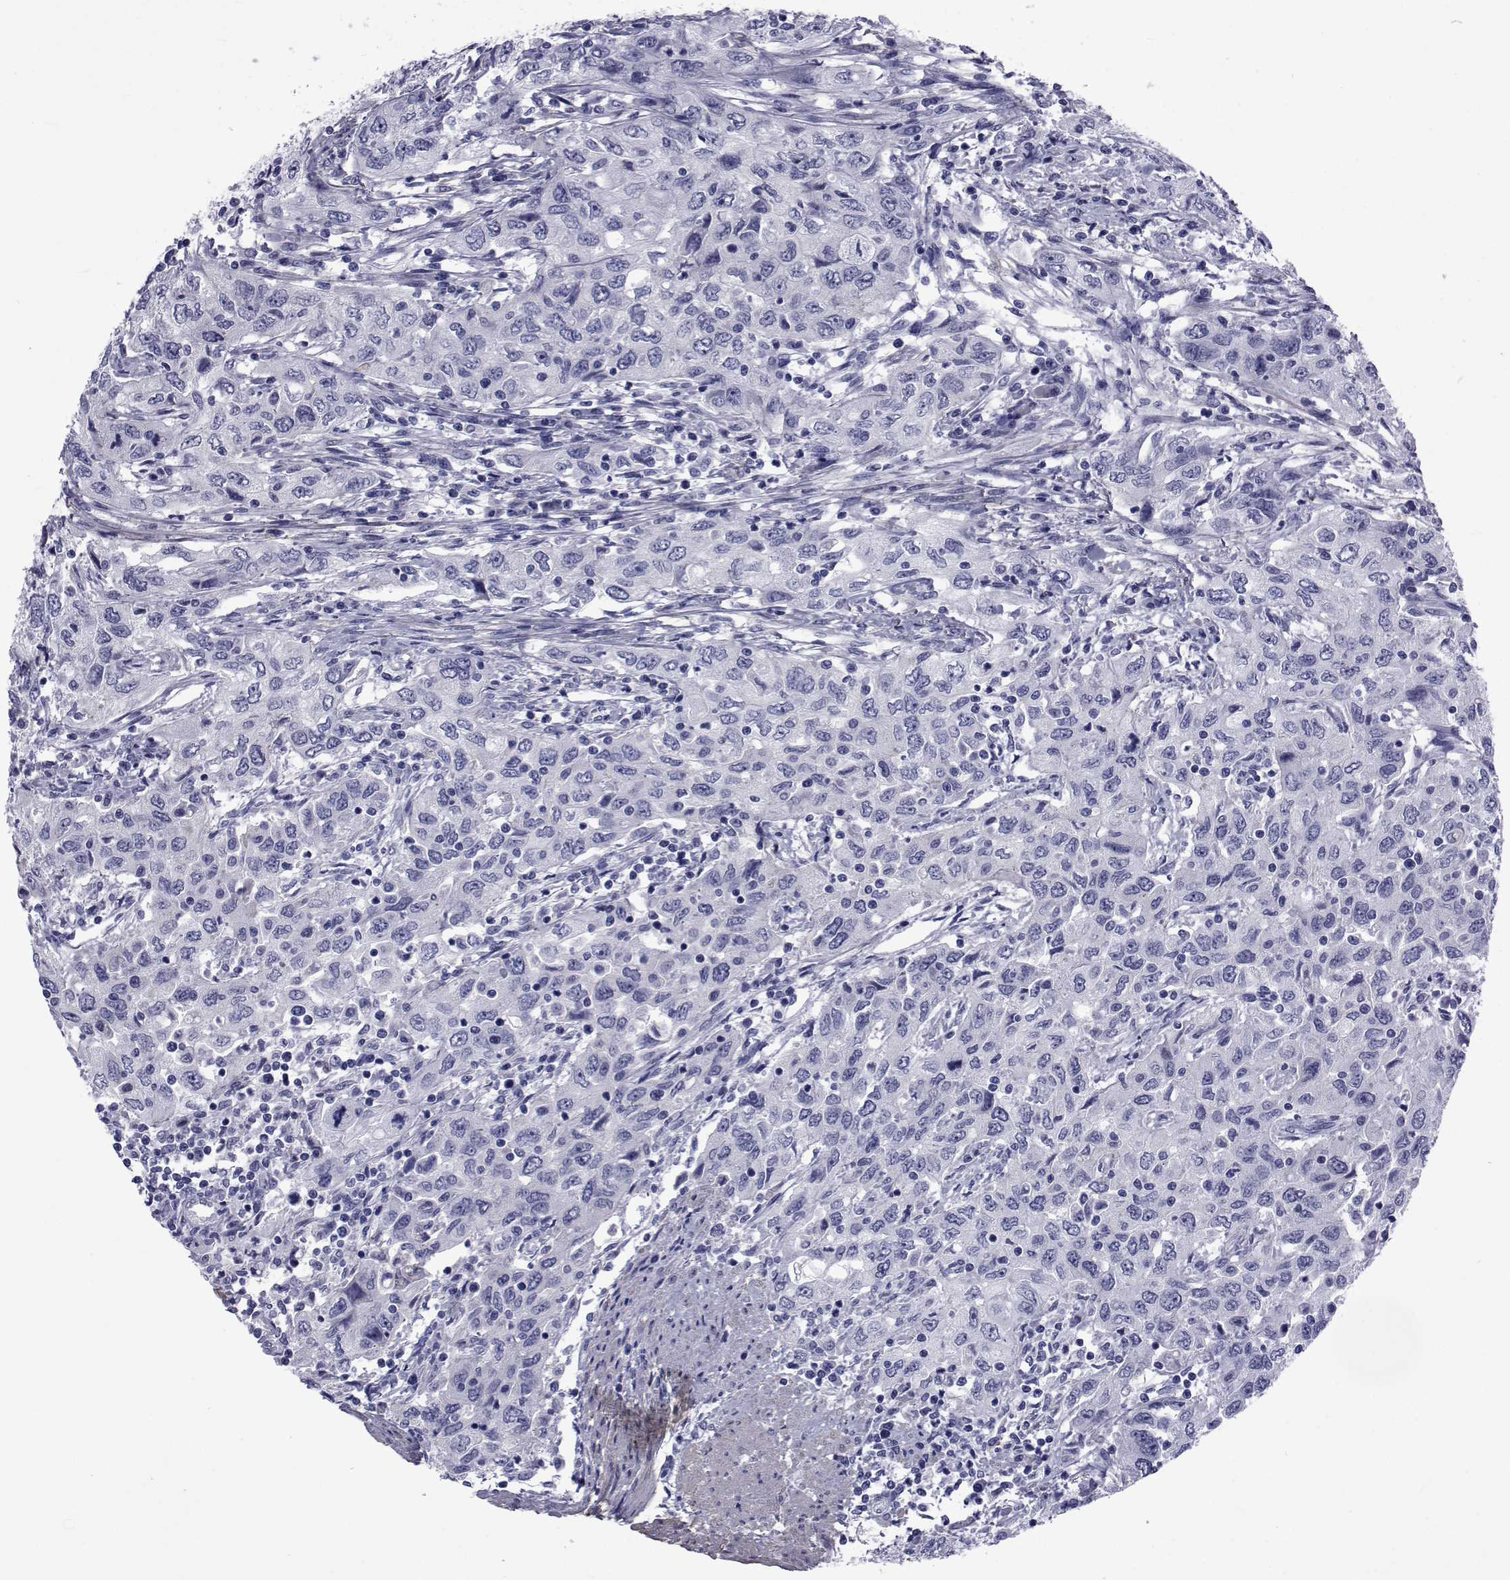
{"staining": {"intensity": "negative", "quantity": "none", "location": "none"}, "tissue": "urothelial cancer", "cell_type": "Tumor cells", "image_type": "cancer", "snomed": [{"axis": "morphology", "description": "Urothelial carcinoma, High grade"}, {"axis": "topography", "description": "Urinary bladder"}], "caption": "The micrograph displays no significant expression in tumor cells of high-grade urothelial carcinoma.", "gene": "GKAP1", "patient": {"sex": "male", "age": 76}}